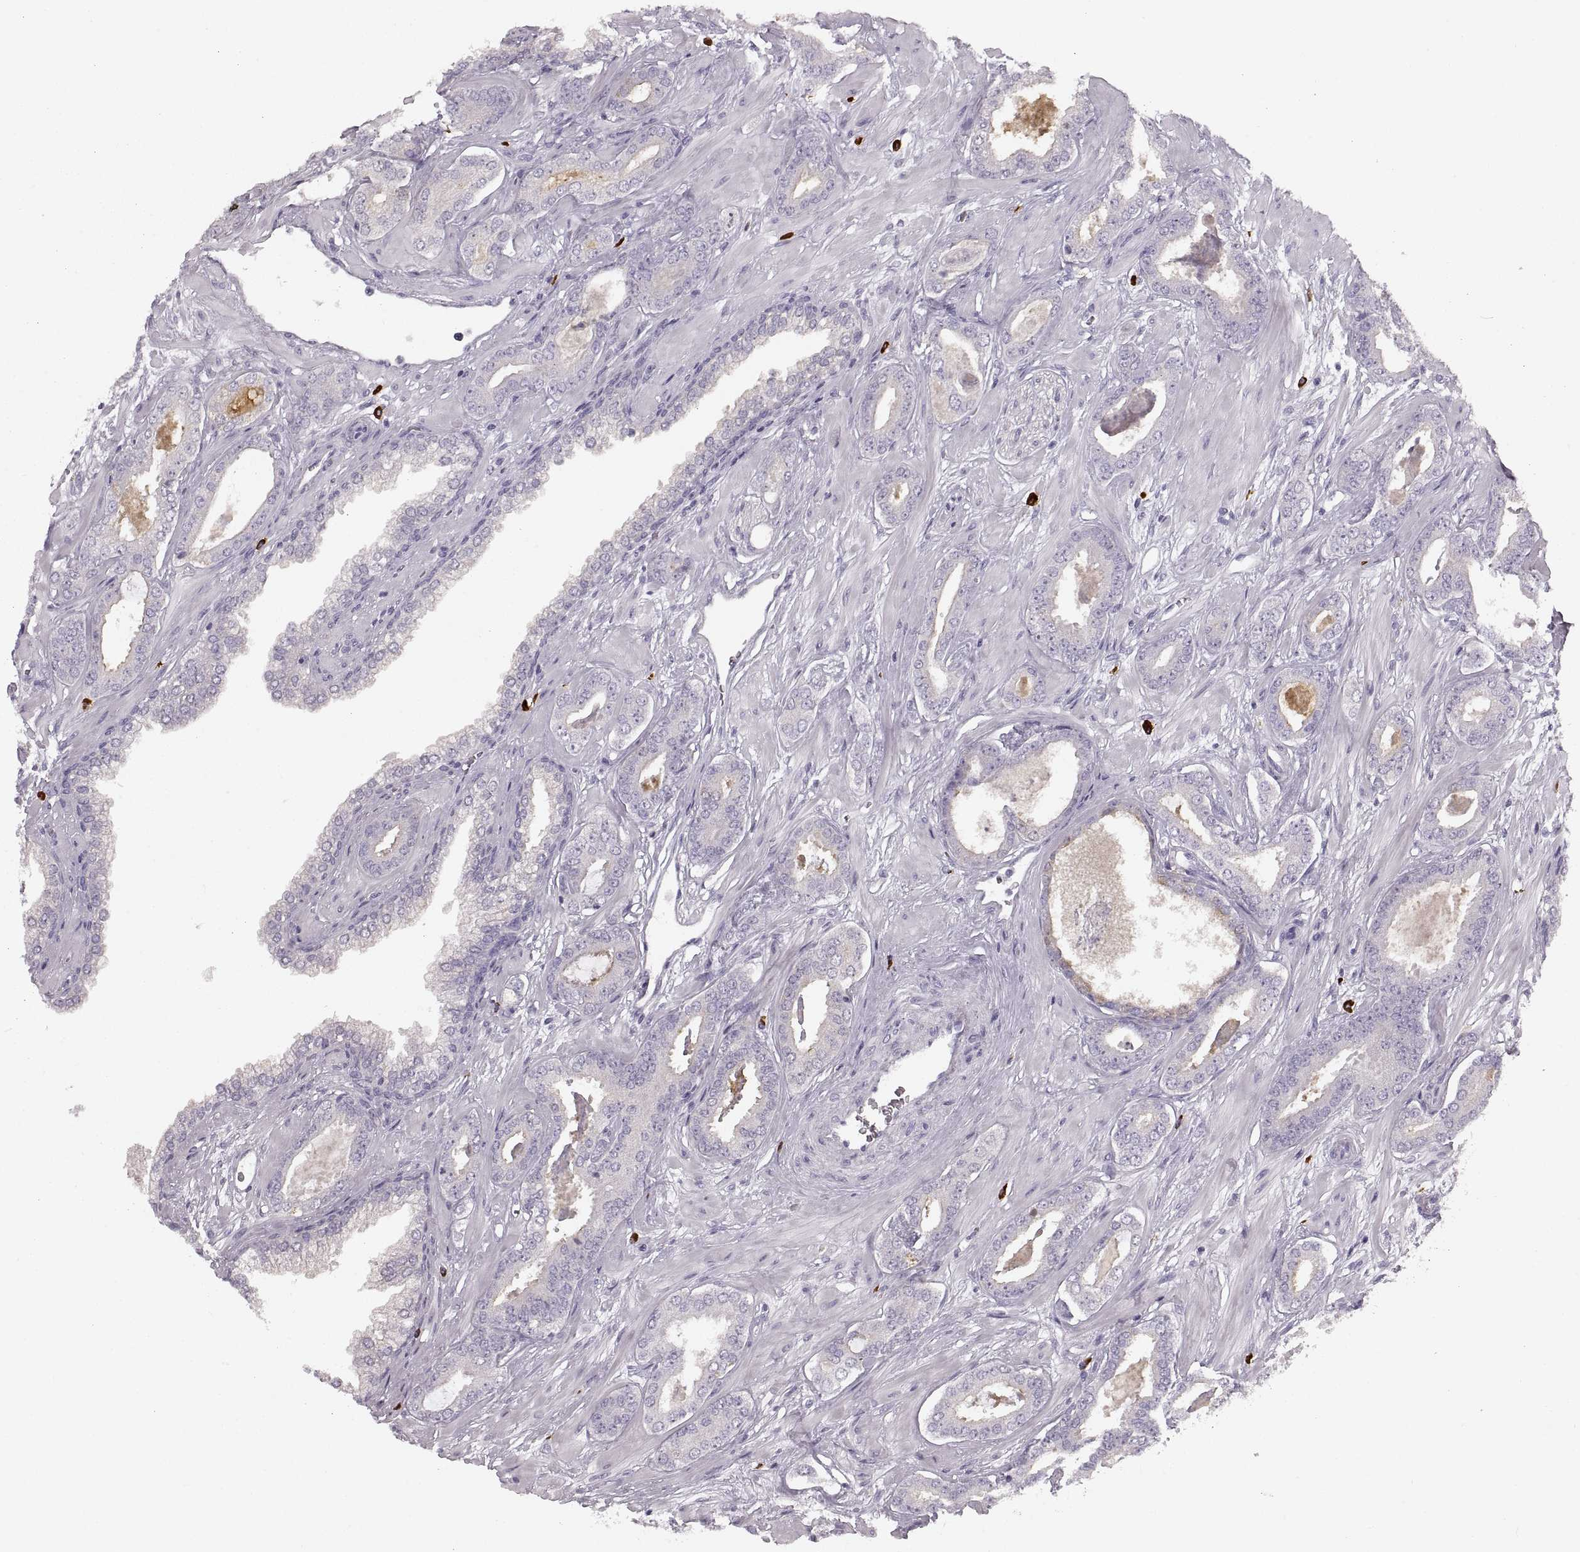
{"staining": {"intensity": "negative", "quantity": "none", "location": "none"}, "tissue": "prostate cancer", "cell_type": "Tumor cells", "image_type": "cancer", "snomed": [{"axis": "morphology", "description": "Adenocarcinoma, Low grade"}, {"axis": "topography", "description": "Prostate"}], "caption": "This is a photomicrograph of immunohistochemistry (IHC) staining of adenocarcinoma (low-grade) (prostate), which shows no expression in tumor cells.", "gene": "CNTN1", "patient": {"sex": "male", "age": 61}}